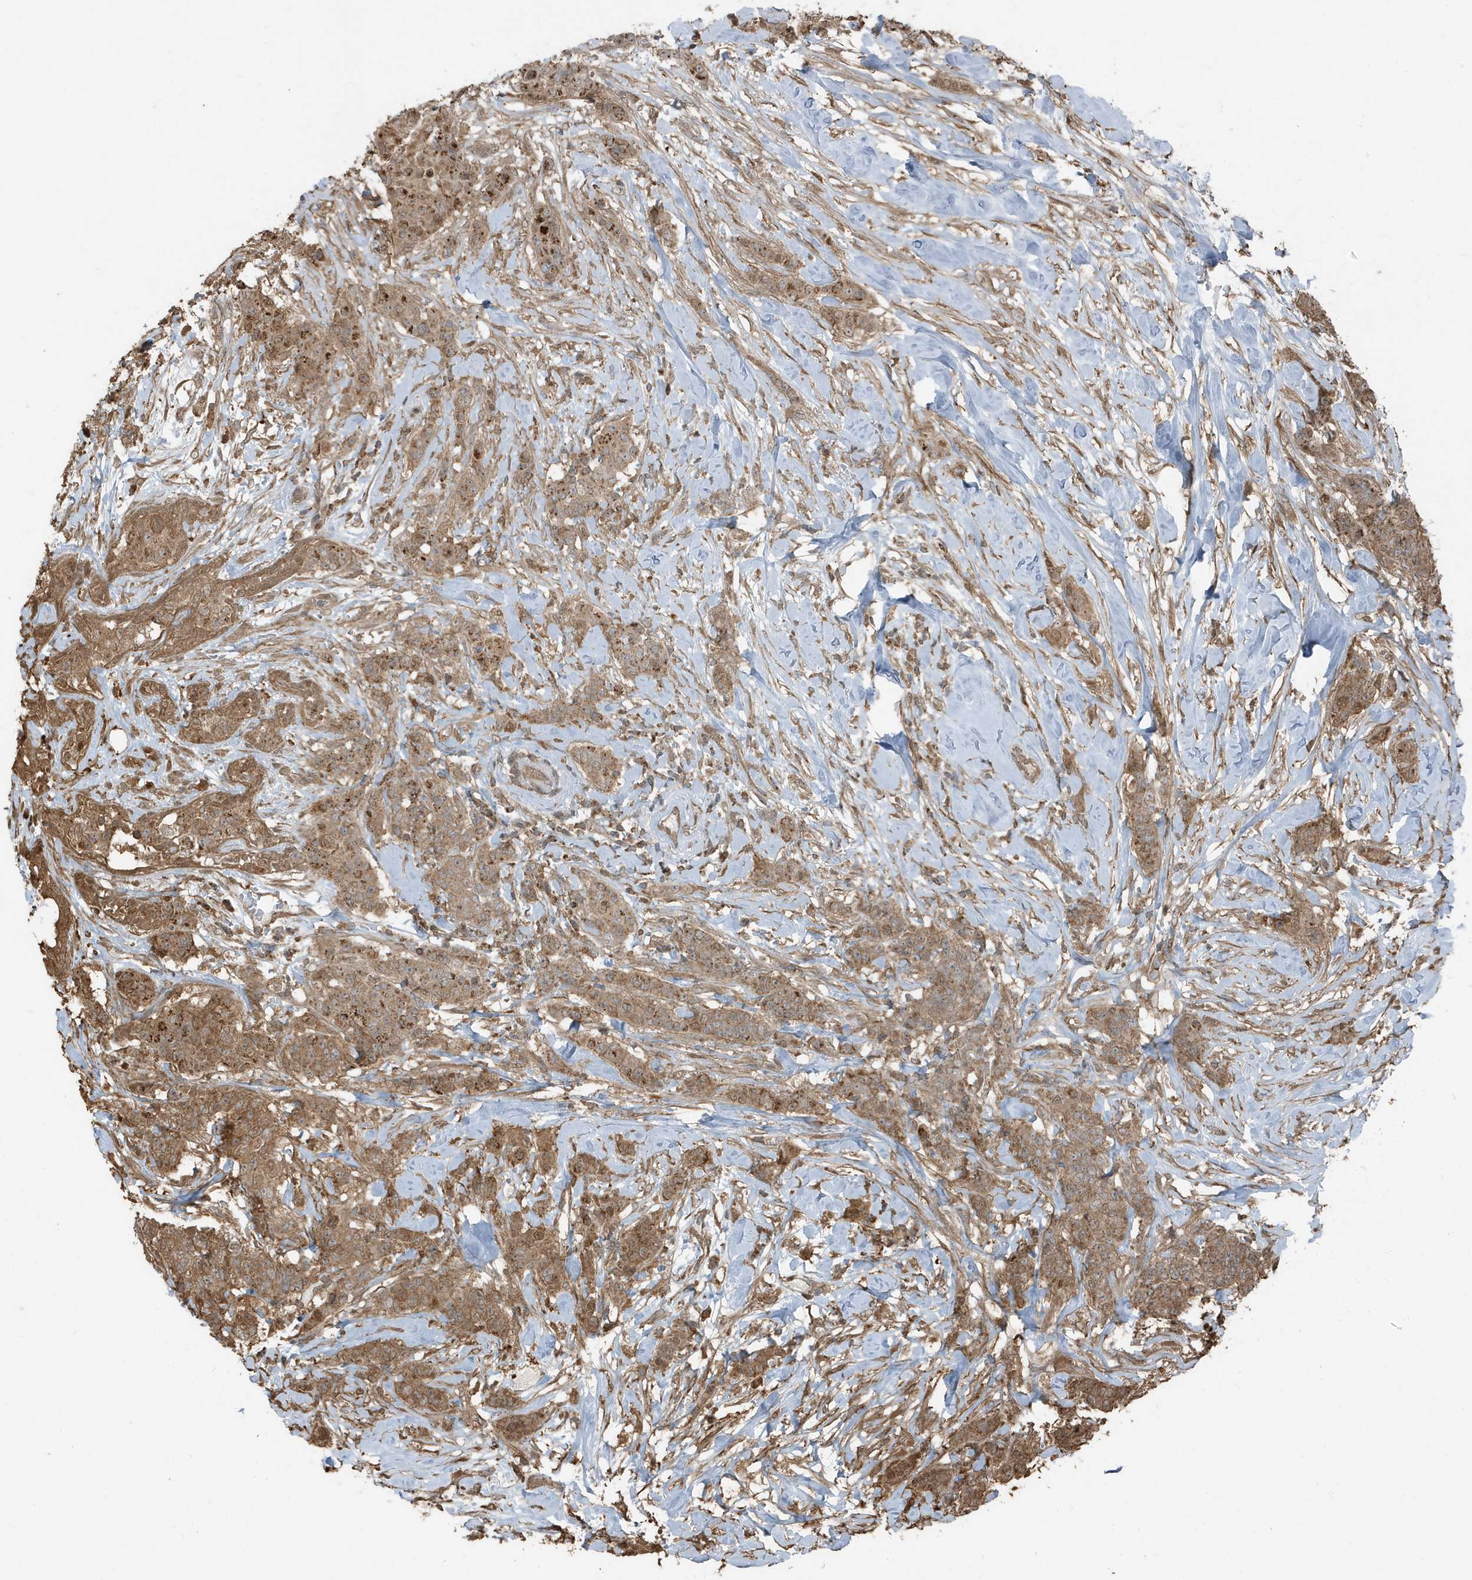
{"staining": {"intensity": "moderate", "quantity": ">75%", "location": "cytoplasmic/membranous"}, "tissue": "breast cancer", "cell_type": "Tumor cells", "image_type": "cancer", "snomed": [{"axis": "morphology", "description": "Duct carcinoma"}, {"axis": "topography", "description": "Breast"}], "caption": "Protein staining by IHC displays moderate cytoplasmic/membranous positivity in approximately >75% of tumor cells in breast intraductal carcinoma.", "gene": "AZI2", "patient": {"sex": "female", "age": 40}}